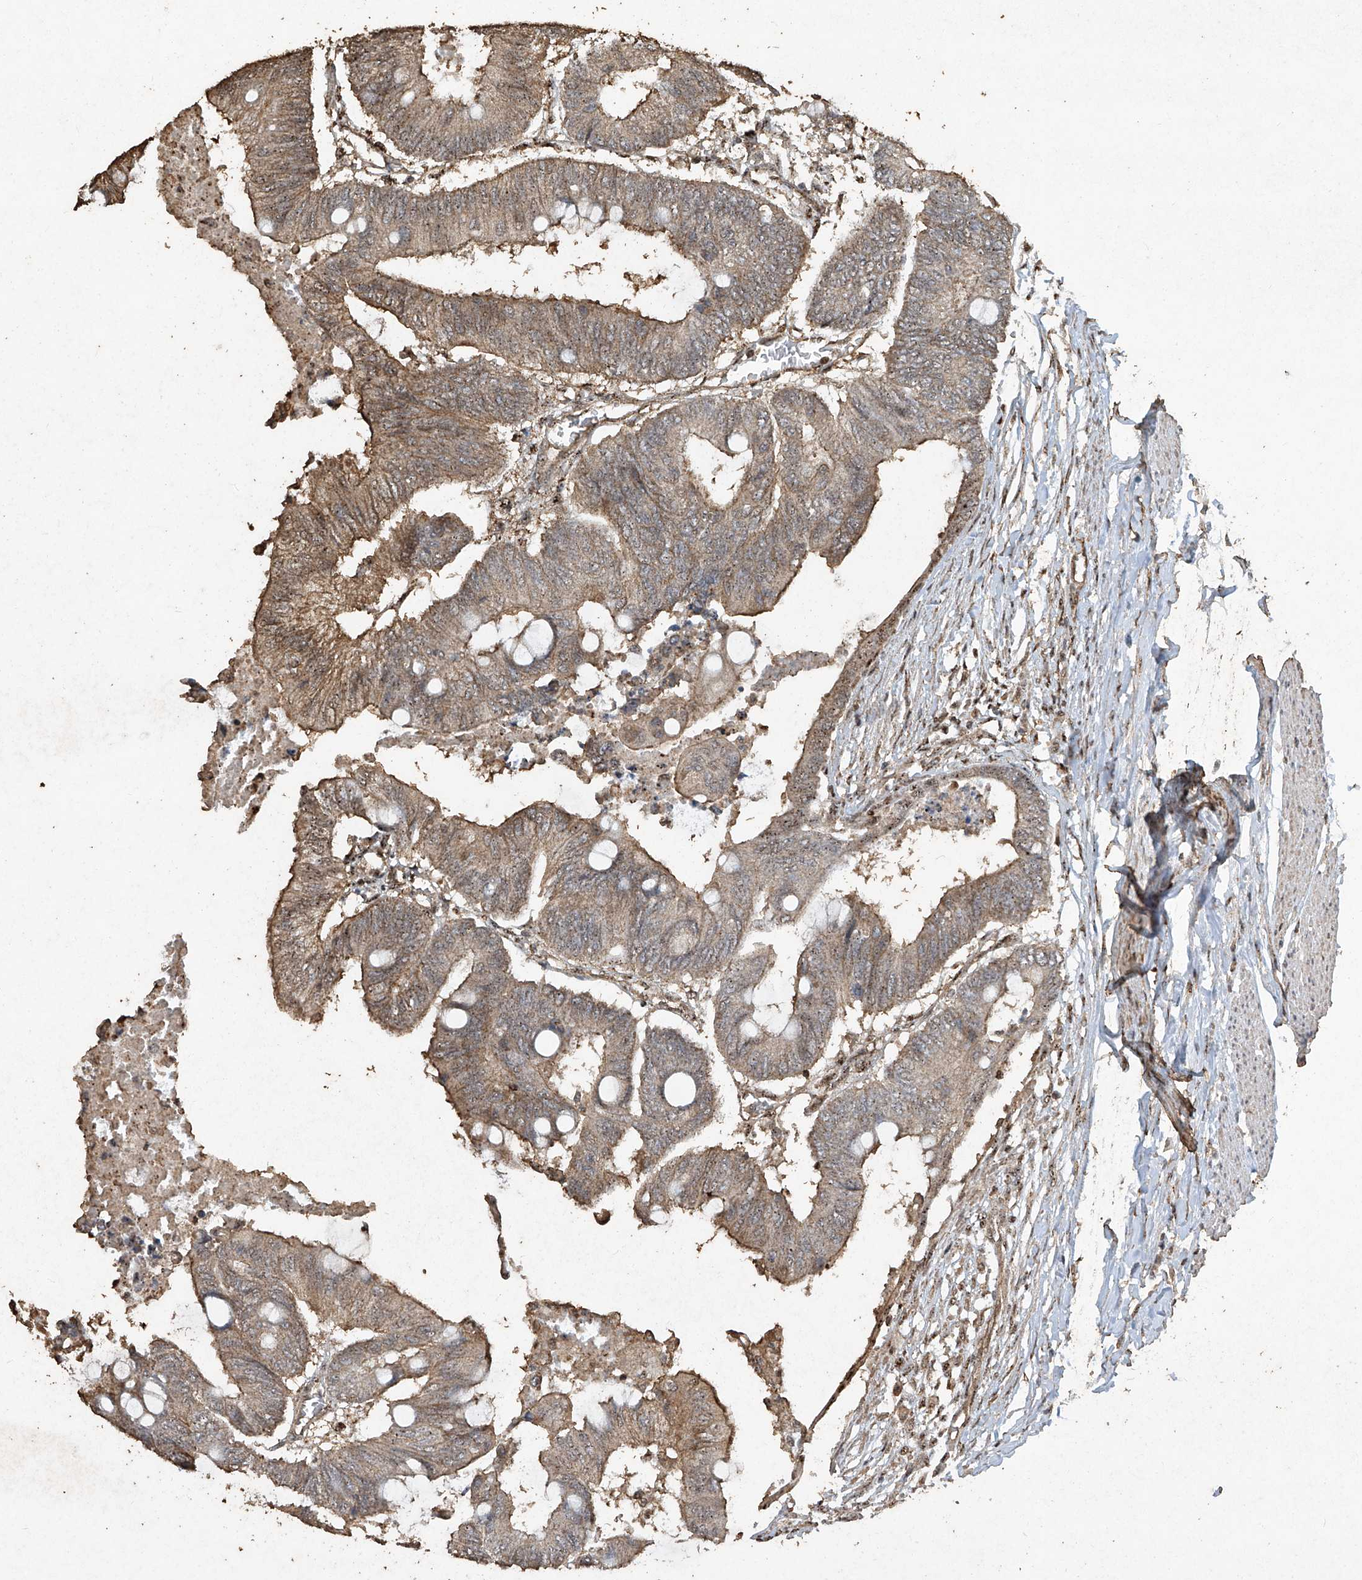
{"staining": {"intensity": "weak", "quantity": "25%-75%", "location": "cytoplasmic/membranous,nuclear"}, "tissue": "colorectal cancer", "cell_type": "Tumor cells", "image_type": "cancer", "snomed": [{"axis": "morphology", "description": "Normal tissue, NOS"}, {"axis": "morphology", "description": "Adenocarcinoma, NOS"}, {"axis": "topography", "description": "Rectum"}, {"axis": "topography", "description": "Peripheral nerve tissue"}], "caption": "Adenocarcinoma (colorectal) was stained to show a protein in brown. There is low levels of weak cytoplasmic/membranous and nuclear positivity in about 25%-75% of tumor cells. Using DAB (3,3'-diaminobenzidine) (brown) and hematoxylin (blue) stains, captured at high magnification using brightfield microscopy.", "gene": "ERBB3", "patient": {"sex": "male", "age": 92}}